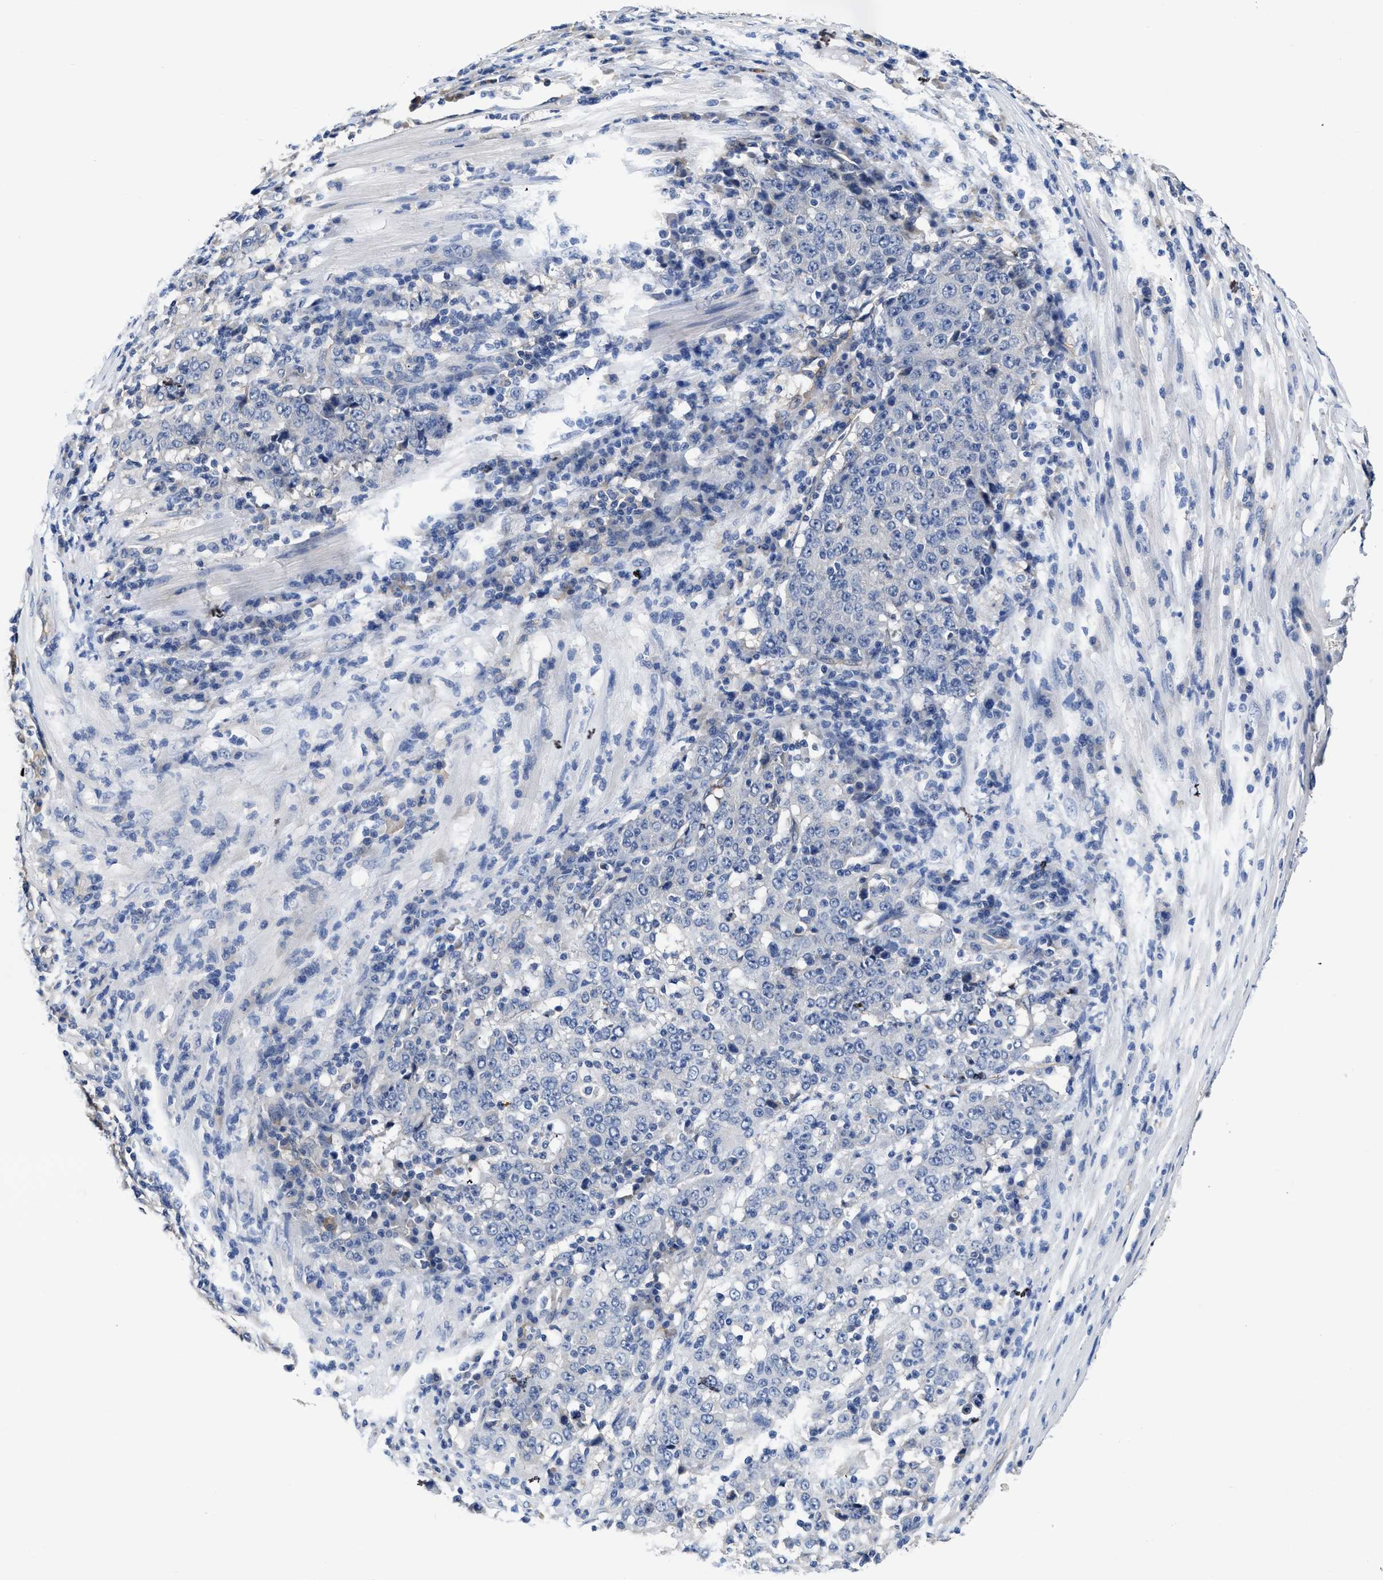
{"staining": {"intensity": "negative", "quantity": "none", "location": "none"}, "tissue": "stomach cancer", "cell_type": "Tumor cells", "image_type": "cancer", "snomed": [{"axis": "morphology", "description": "Adenocarcinoma, NOS"}, {"axis": "topography", "description": "Stomach"}], "caption": "DAB (3,3'-diaminobenzidine) immunohistochemical staining of human adenocarcinoma (stomach) displays no significant positivity in tumor cells.", "gene": "C22orf42", "patient": {"sex": "male", "age": 59}}